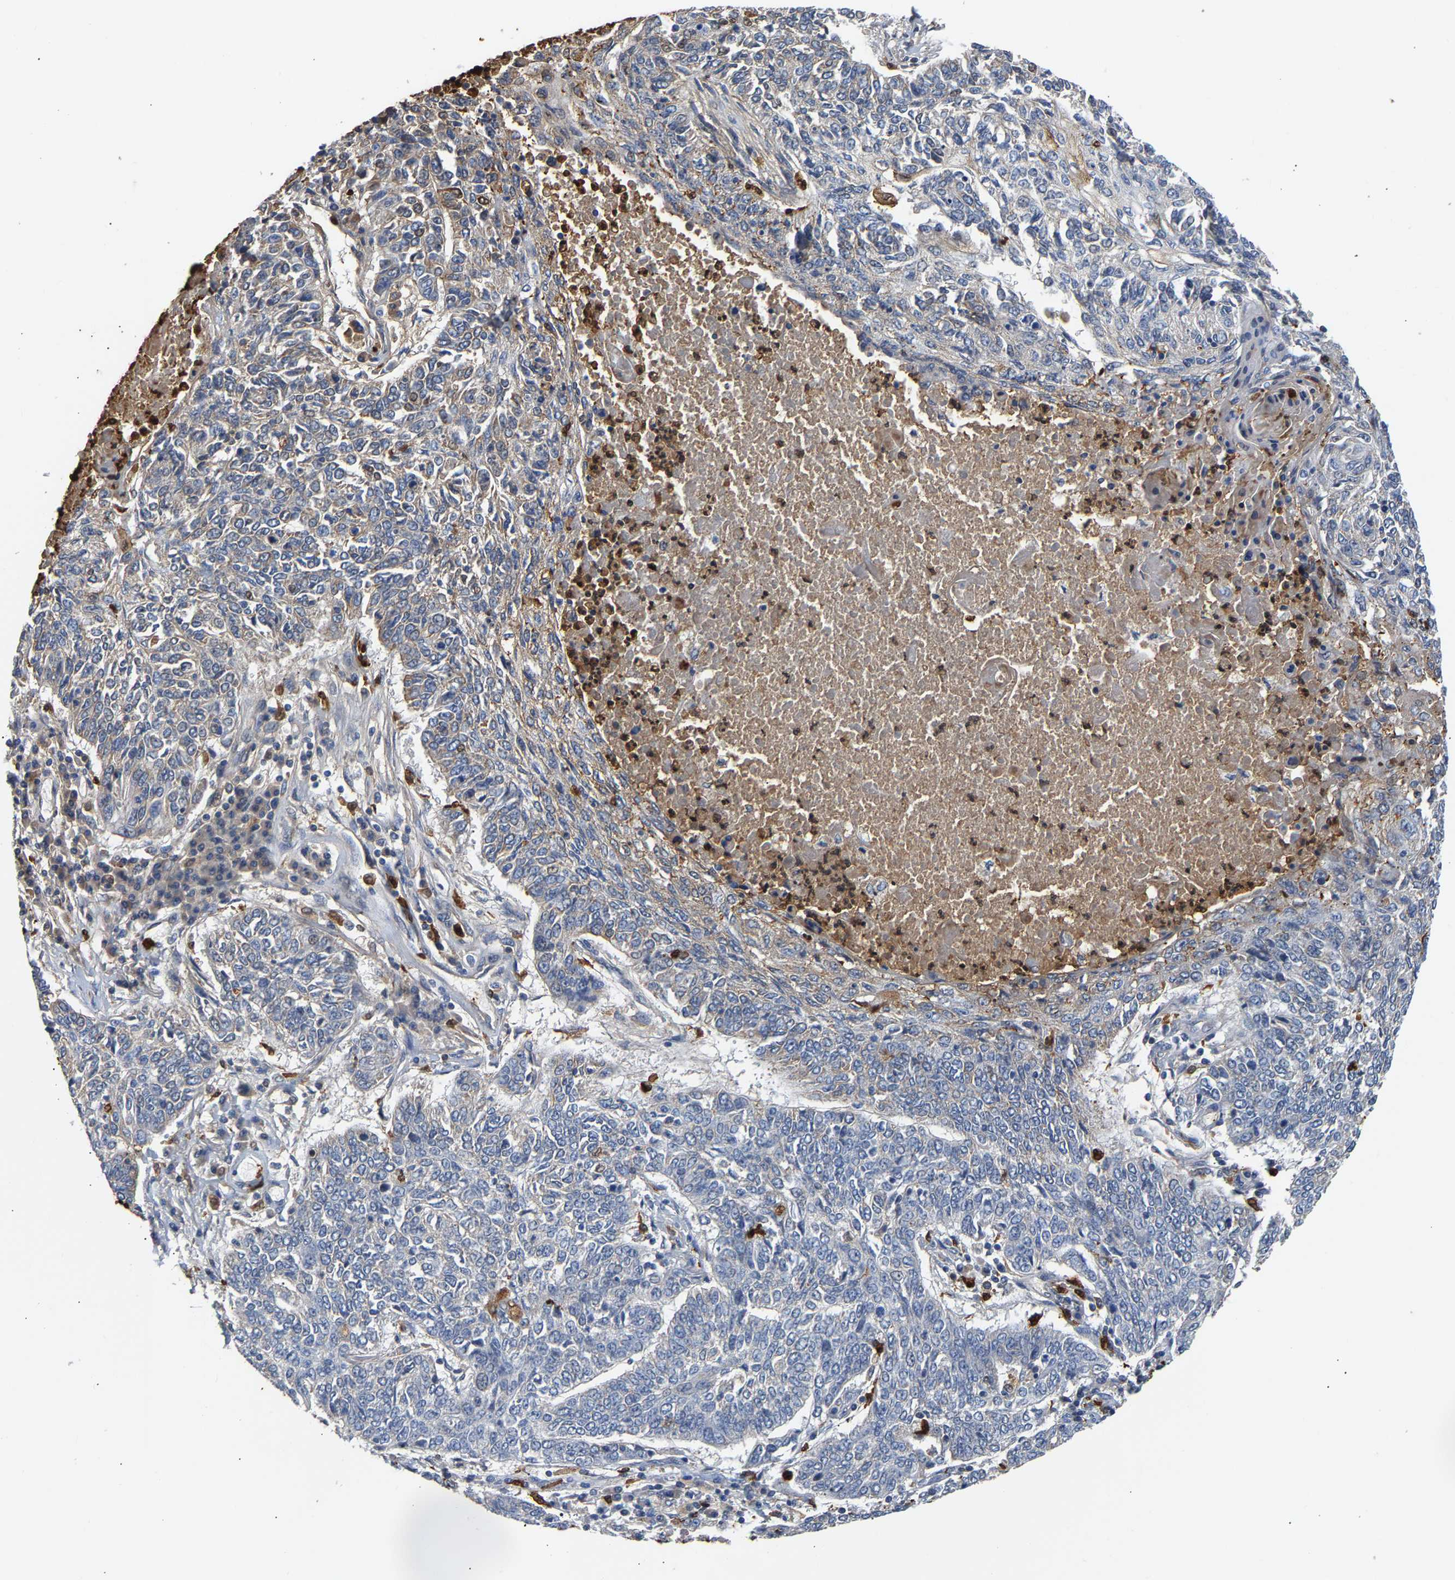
{"staining": {"intensity": "weak", "quantity": "<25%", "location": "cytoplasmic/membranous"}, "tissue": "lung cancer", "cell_type": "Tumor cells", "image_type": "cancer", "snomed": [{"axis": "morphology", "description": "Normal tissue, NOS"}, {"axis": "morphology", "description": "Squamous cell carcinoma, NOS"}, {"axis": "topography", "description": "Cartilage tissue"}, {"axis": "topography", "description": "Bronchus"}, {"axis": "topography", "description": "Lung"}], "caption": "This is an IHC micrograph of squamous cell carcinoma (lung). There is no positivity in tumor cells.", "gene": "TDRD7", "patient": {"sex": "female", "age": 49}}